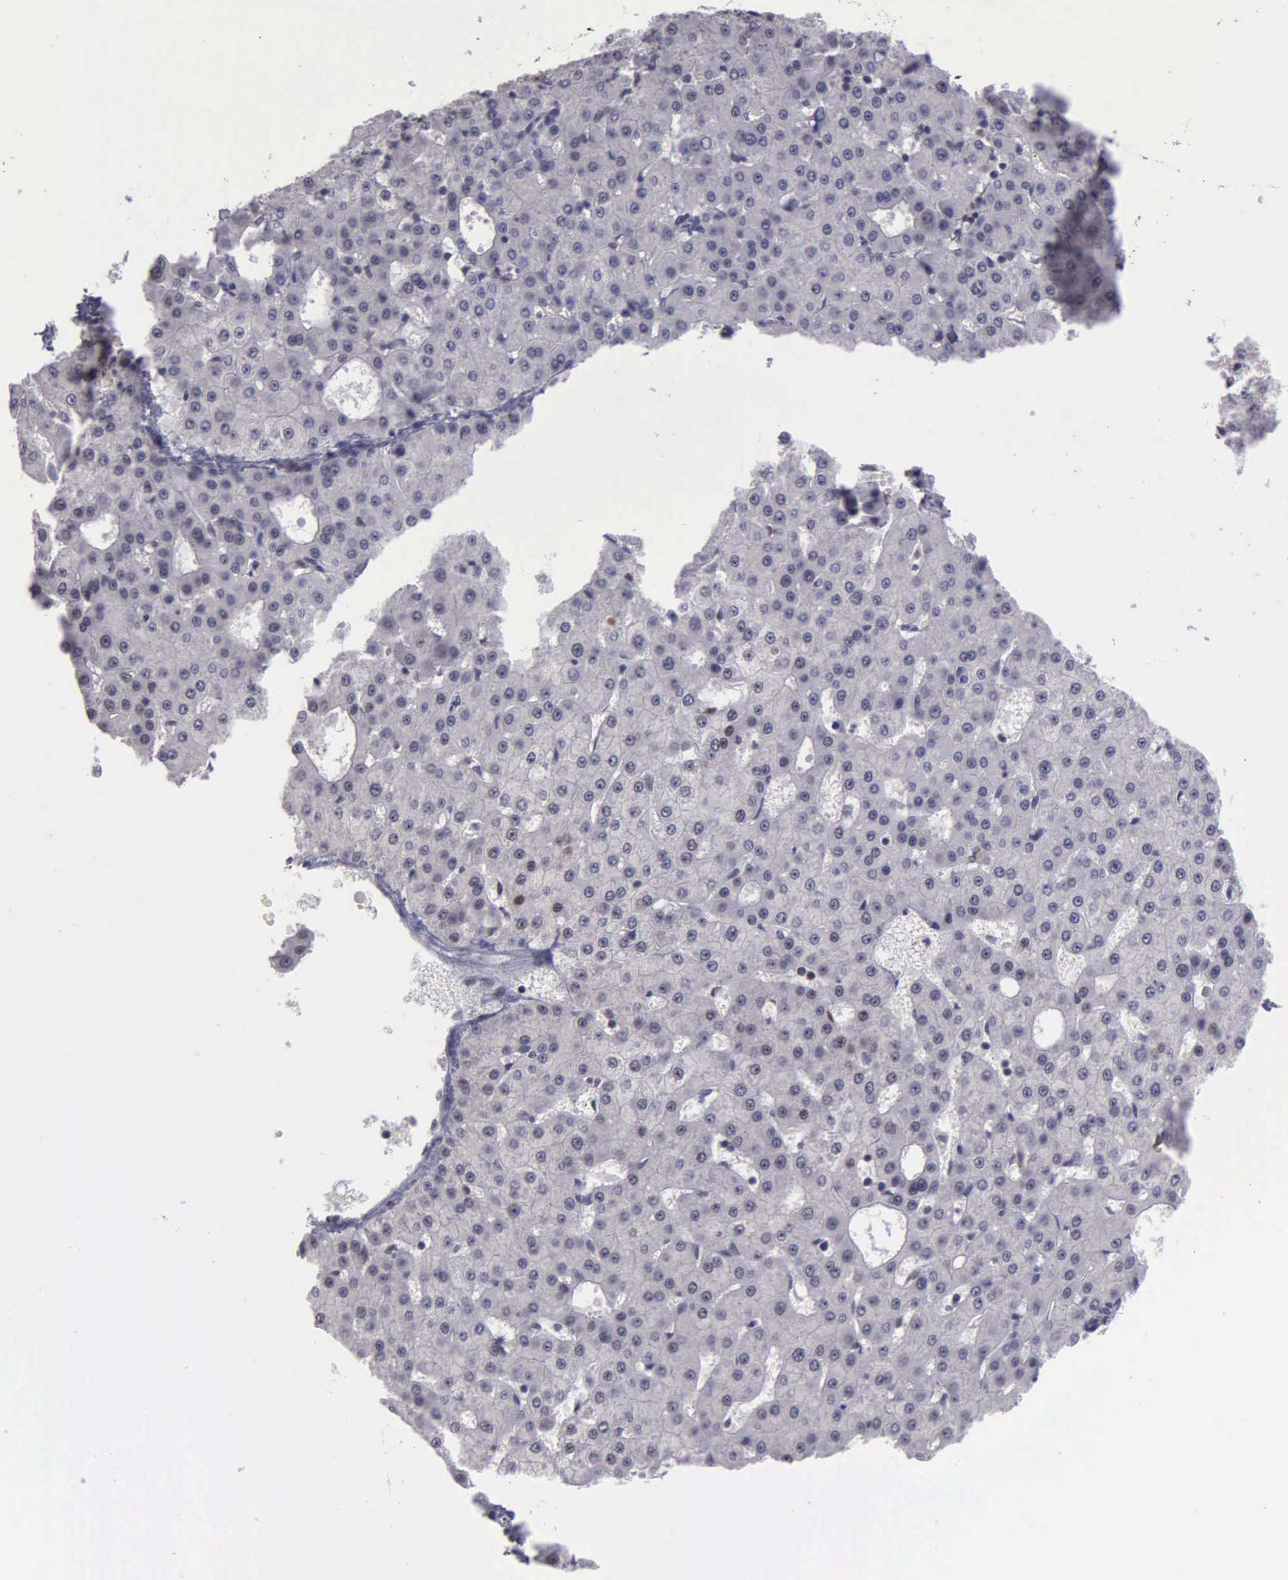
{"staining": {"intensity": "negative", "quantity": "none", "location": "none"}, "tissue": "liver cancer", "cell_type": "Tumor cells", "image_type": "cancer", "snomed": [{"axis": "morphology", "description": "Carcinoma, Hepatocellular, NOS"}, {"axis": "topography", "description": "Liver"}], "caption": "This is a histopathology image of immunohistochemistry (IHC) staining of hepatocellular carcinoma (liver), which shows no positivity in tumor cells.", "gene": "UBR7", "patient": {"sex": "male", "age": 47}}